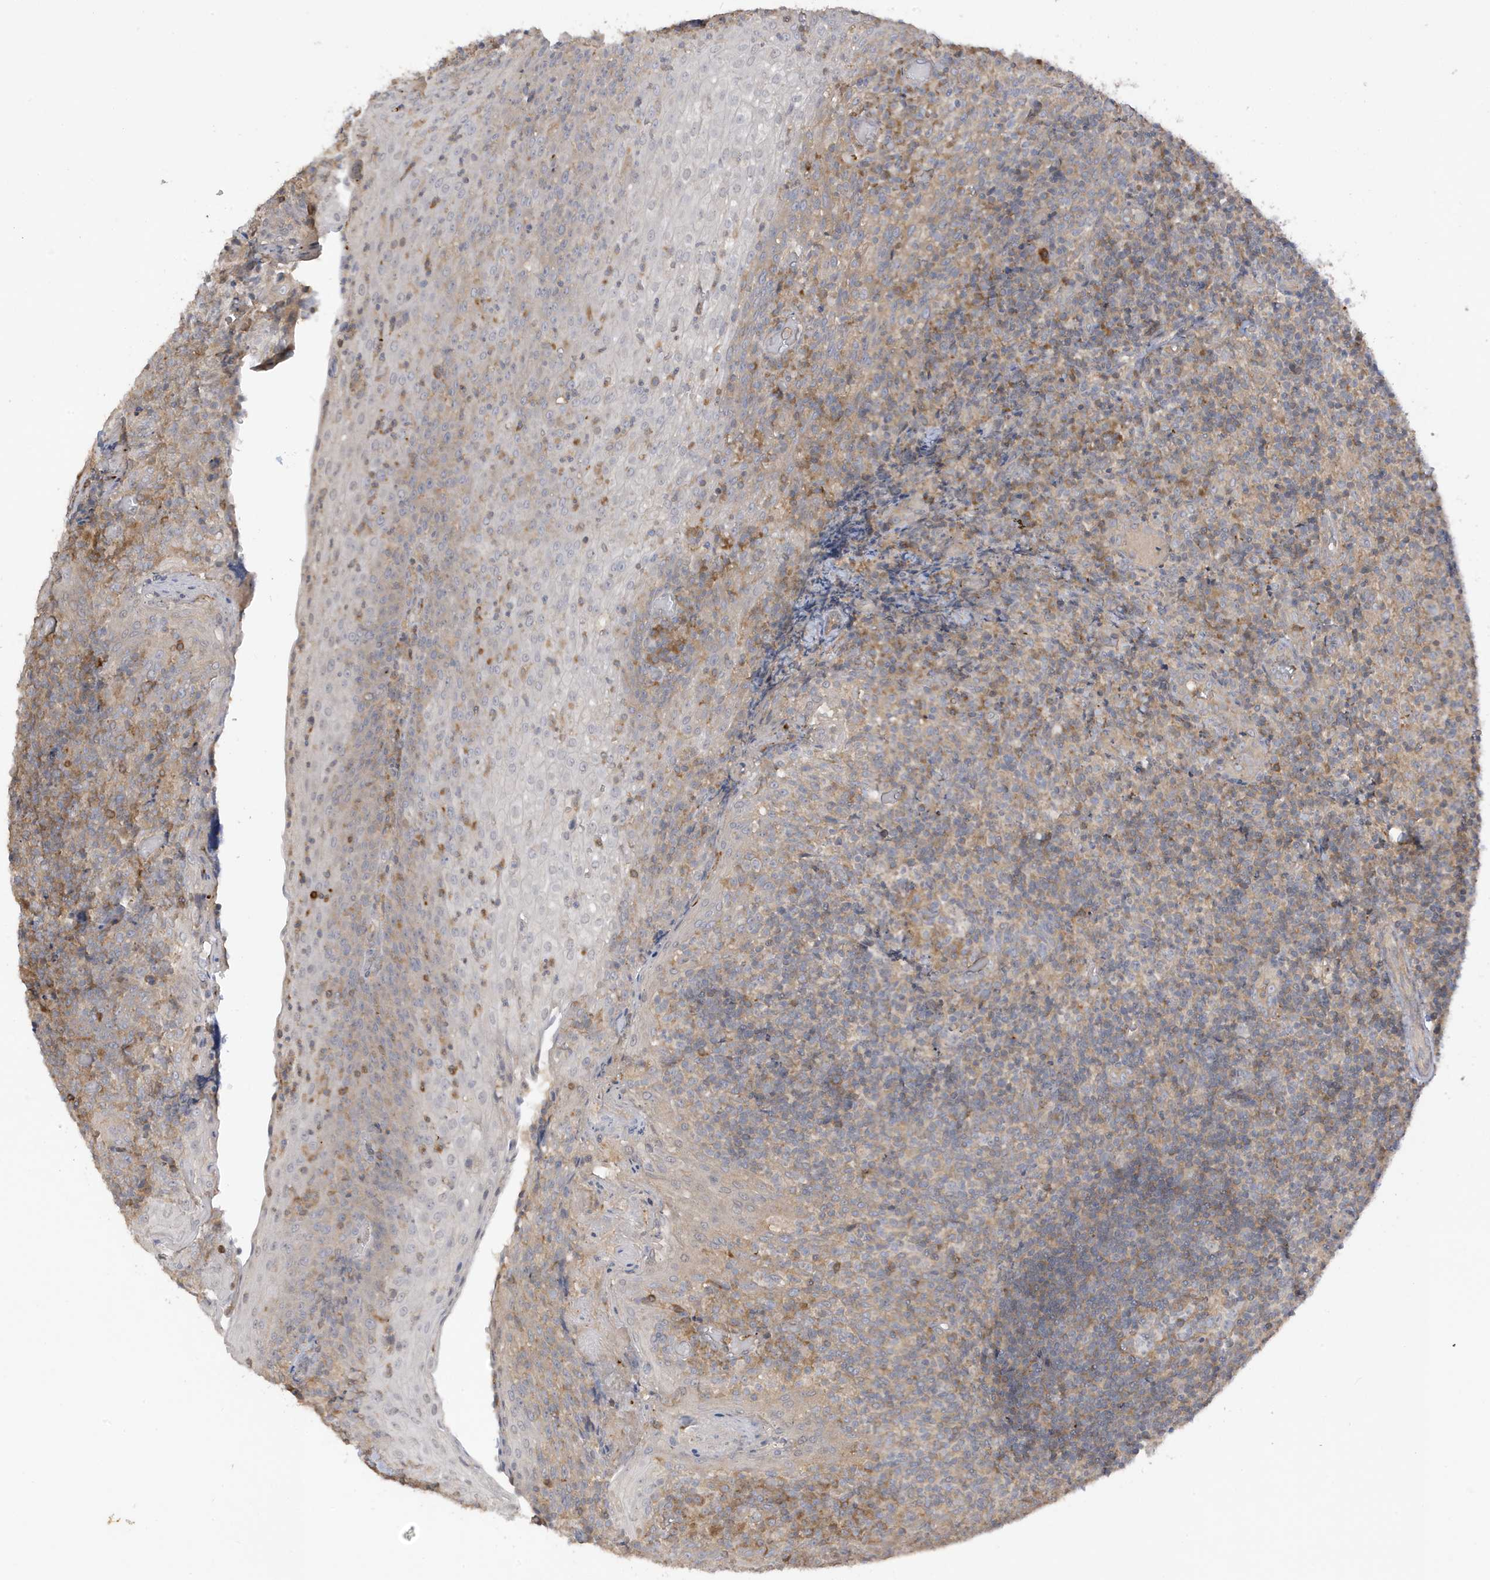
{"staining": {"intensity": "moderate", "quantity": "<25%", "location": "cytoplasmic/membranous"}, "tissue": "tonsil", "cell_type": "Germinal center cells", "image_type": "normal", "snomed": [{"axis": "morphology", "description": "Normal tissue, NOS"}, {"axis": "topography", "description": "Tonsil"}], "caption": "This photomicrograph demonstrates unremarkable tonsil stained with immunohistochemistry (IHC) to label a protein in brown. The cytoplasmic/membranous of germinal center cells show moderate positivity for the protein. Nuclei are counter-stained blue.", "gene": "TAB3", "patient": {"sex": "female", "age": 19}}